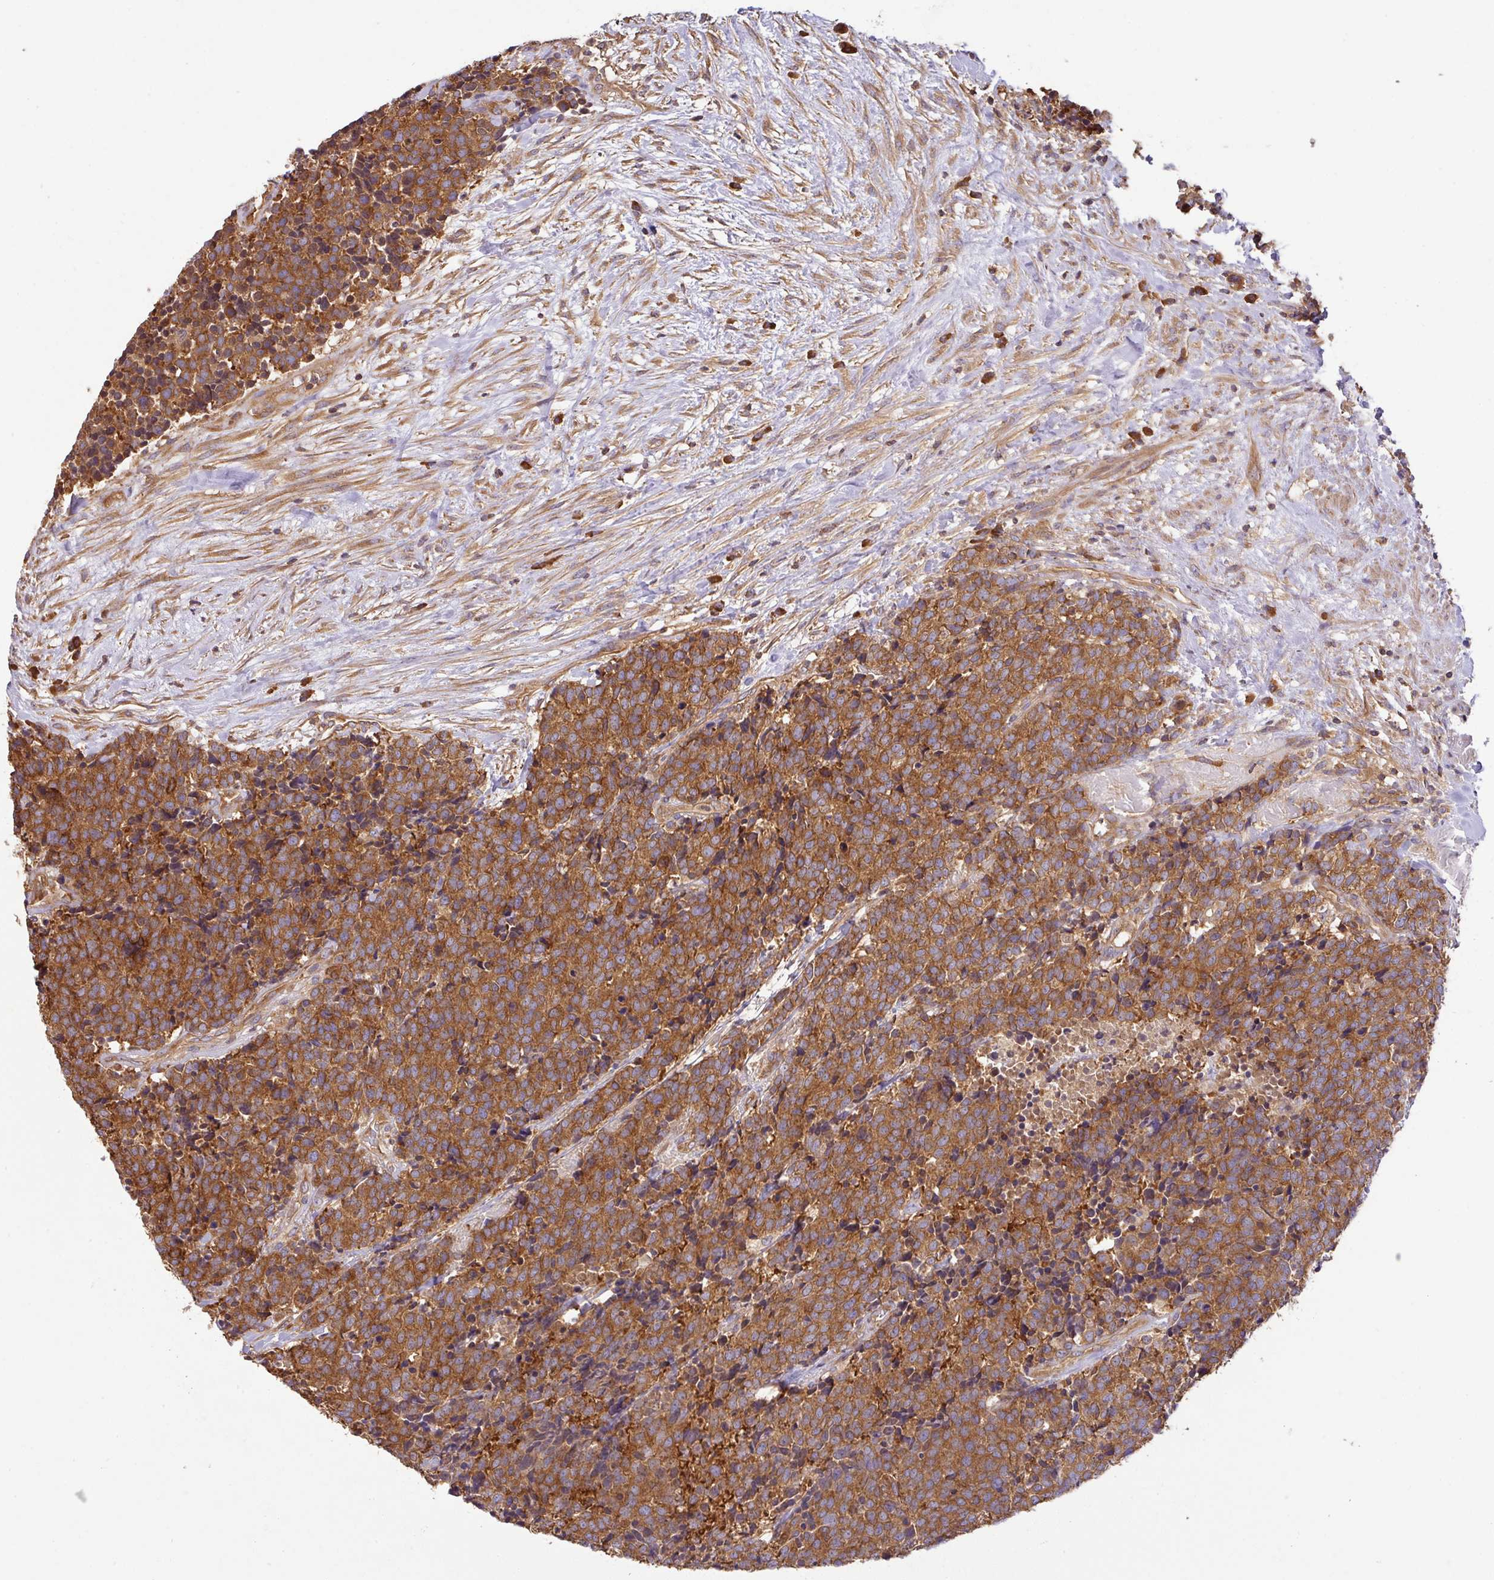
{"staining": {"intensity": "moderate", "quantity": ">75%", "location": "cytoplasmic/membranous"}, "tissue": "carcinoid", "cell_type": "Tumor cells", "image_type": "cancer", "snomed": [{"axis": "morphology", "description": "Carcinoid, malignant, NOS"}, {"axis": "topography", "description": "Skin"}], "caption": "About >75% of tumor cells in human carcinoid exhibit moderate cytoplasmic/membranous protein staining as visualized by brown immunohistochemical staining.", "gene": "GSPT1", "patient": {"sex": "female", "age": 79}}